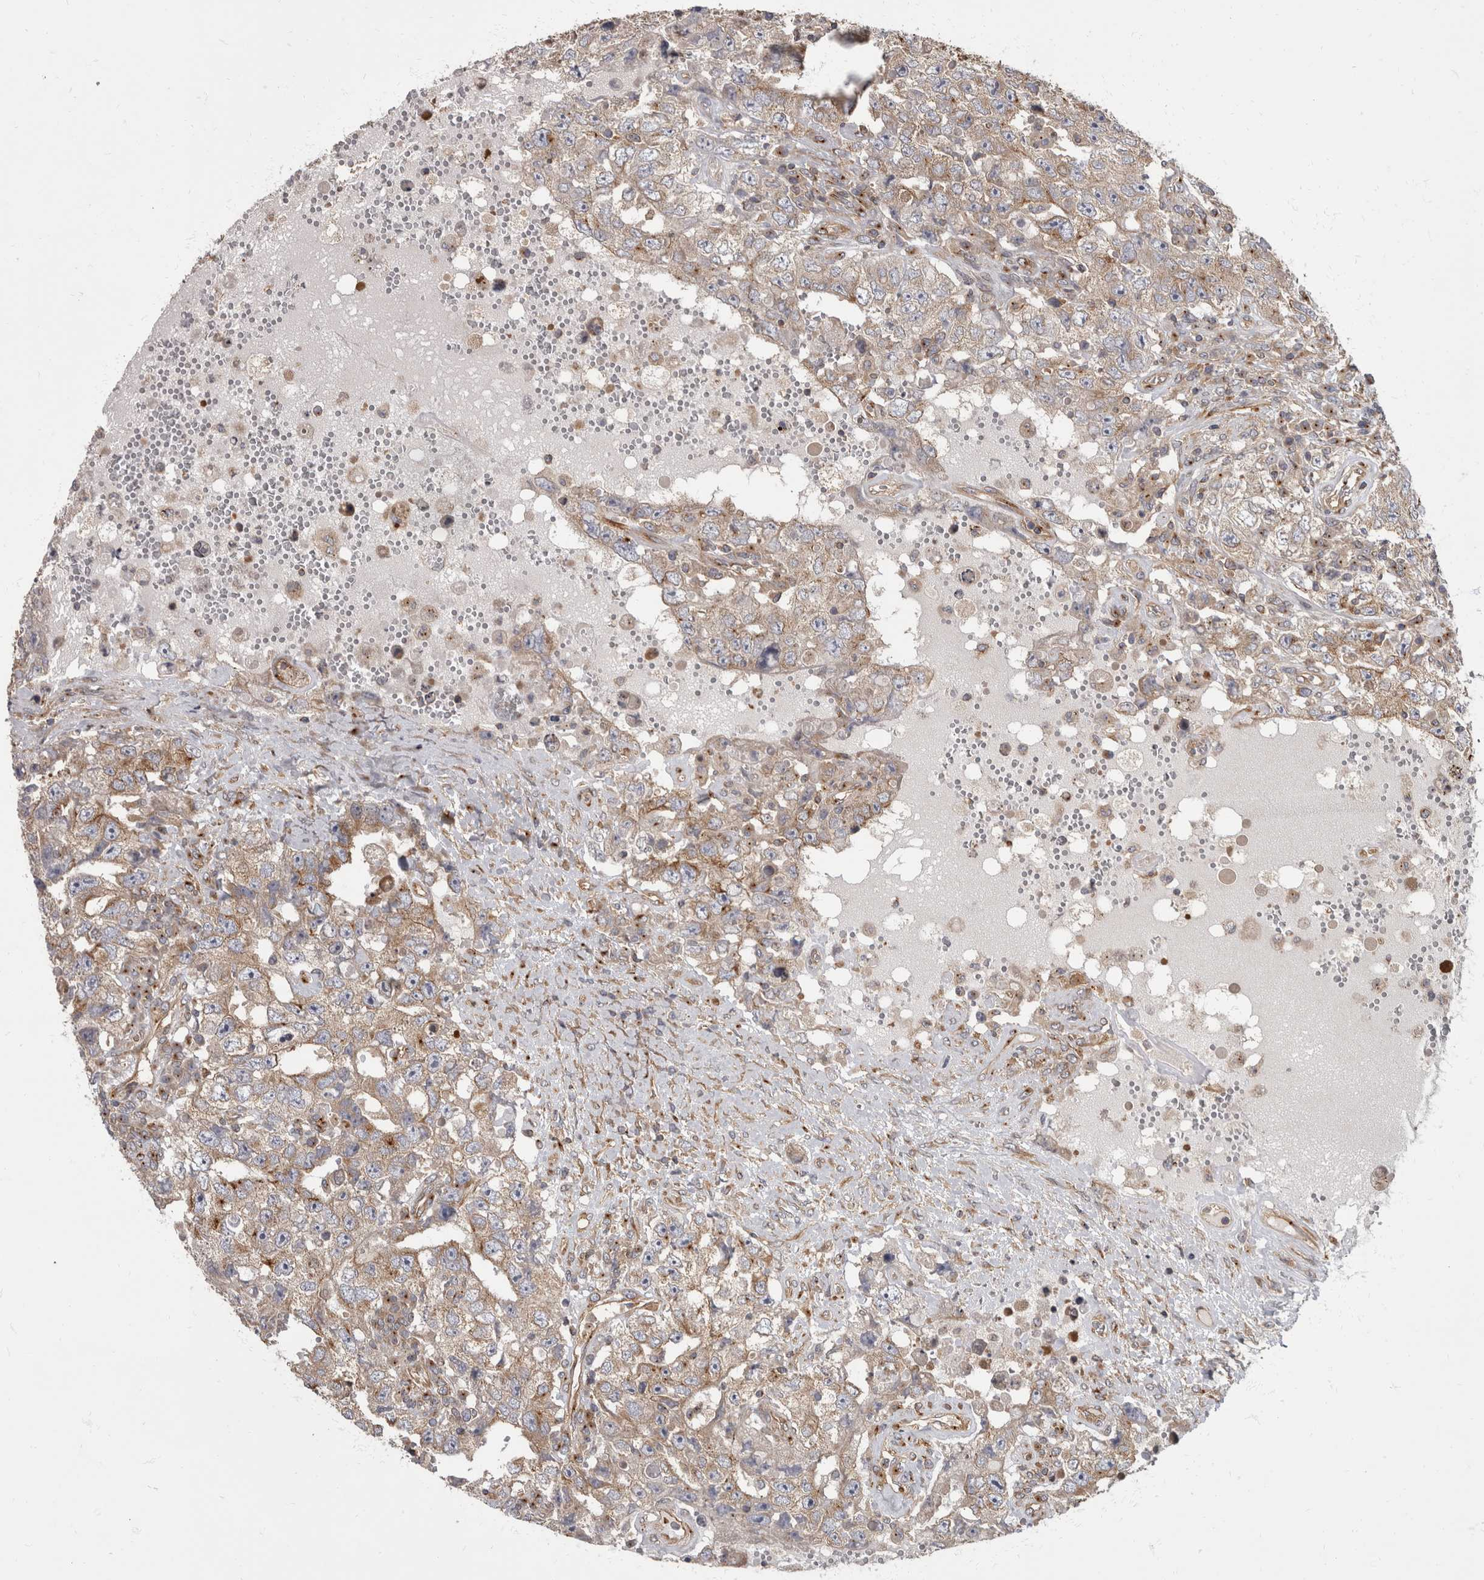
{"staining": {"intensity": "weak", "quantity": "25%-75%", "location": "cytoplasmic/membranous"}, "tissue": "testis cancer", "cell_type": "Tumor cells", "image_type": "cancer", "snomed": [{"axis": "morphology", "description": "Carcinoma, Embryonal, NOS"}, {"axis": "topography", "description": "Testis"}], "caption": "Immunohistochemistry (IHC) histopathology image of neoplastic tissue: testis cancer (embryonal carcinoma) stained using immunohistochemistry (IHC) demonstrates low levels of weak protein expression localized specifically in the cytoplasmic/membranous of tumor cells, appearing as a cytoplasmic/membranous brown color.", "gene": "HOOK3", "patient": {"sex": "male", "age": 26}}